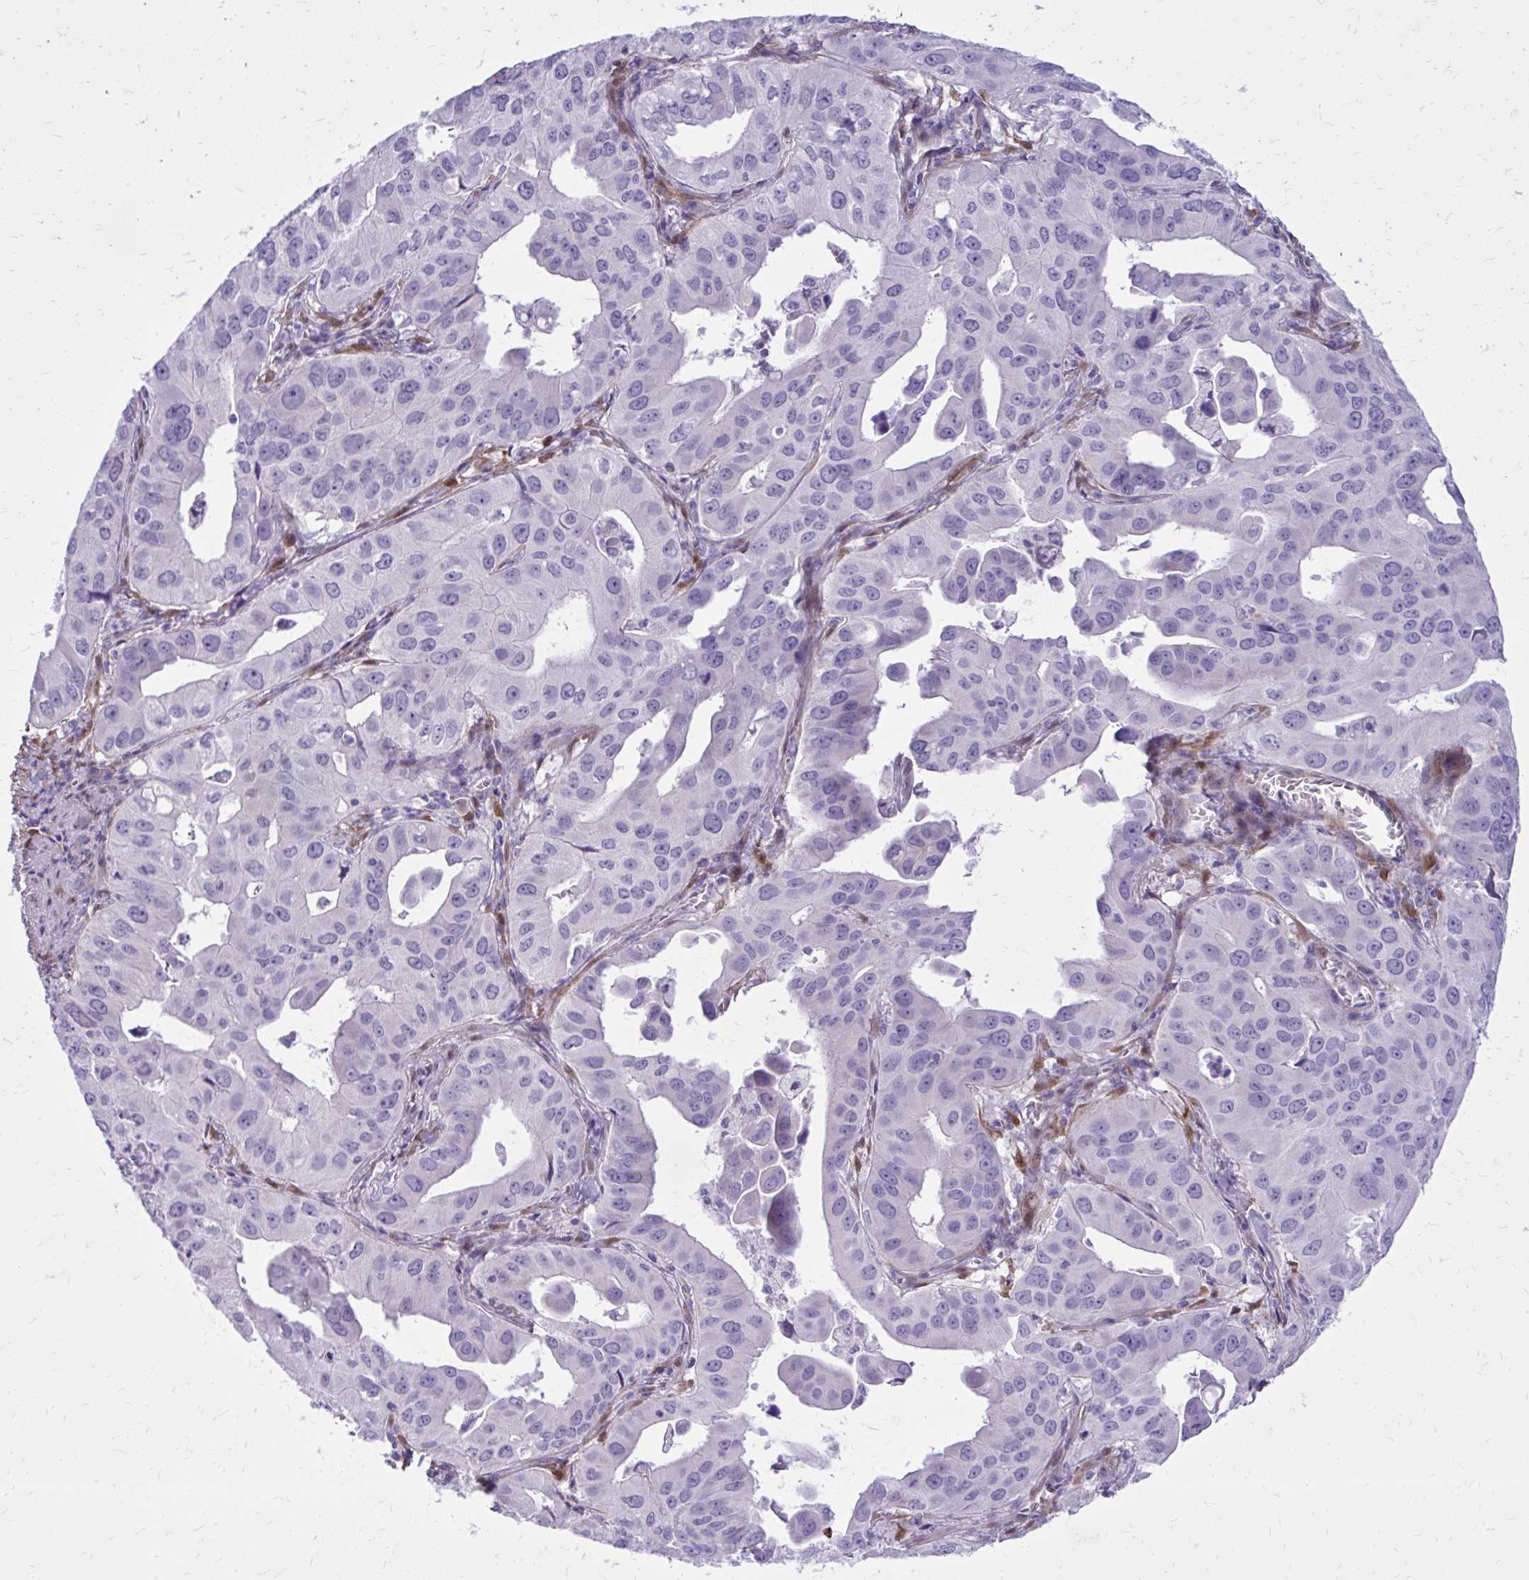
{"staining": {"intensity": "negative", "quantity": "none", "location": "none"}, "tissue": "lung cancer", "cell_type": "Tumor cells", "image_type": "cancer", "snomed": [{"axis": "morphology", "description": "Adenocarcinoma, NOS"}, {"axis": "topography", "description": "Lung"}], "caption": "This histopathology image is of adenocarcinoma (lung) stained with IHC to label a protein in brown with the nuclei are counter-stained blue. There is no staining in tumor cells.", "gene": "NNMT", "patient": {"sex": "male", "age": 48}}